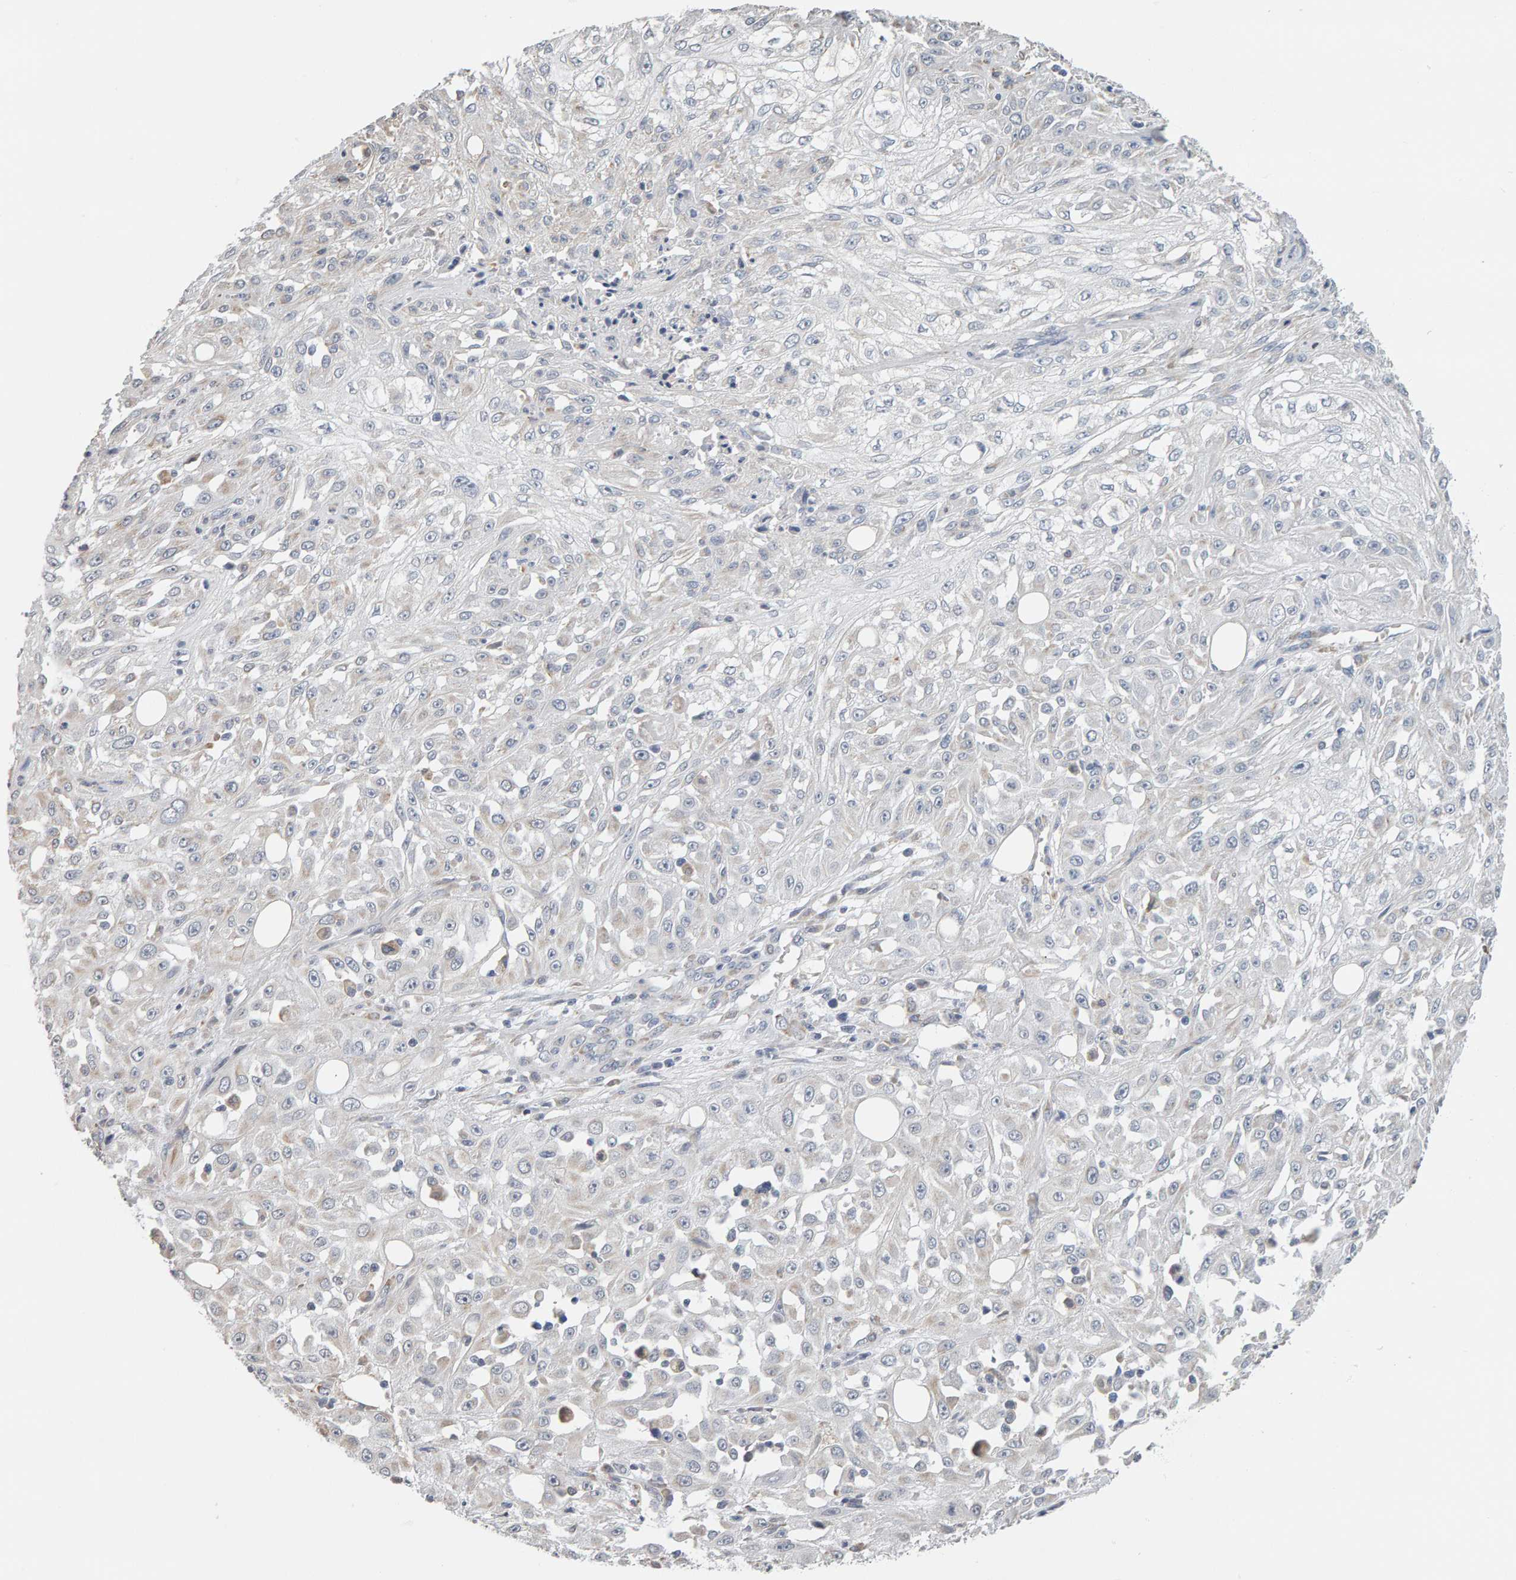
{"staining": {"intensity": "negative", "quantity": "none", "location": "none"}, "tissue": "skin cancer", "cell_type": "Tumor cells", "image_type": "cancer", "snomed": [{"axis": "morphology", "description": "Squamous cell carcinoma, NOS"}, {"axis": "morphology", "description": "Squamous cell carcinoma, metastatic, NOS"}, {"axis": "topography", "description": "Skin"}, {"axis": "topography", "description": "Lymph node"}], "caption": "Skin cancer stained for a protein using immunohistochemistry reveals no positivity tumor cells.", "gene": "ADHFE1", "patient": {"sex": "male", "age": 75}}